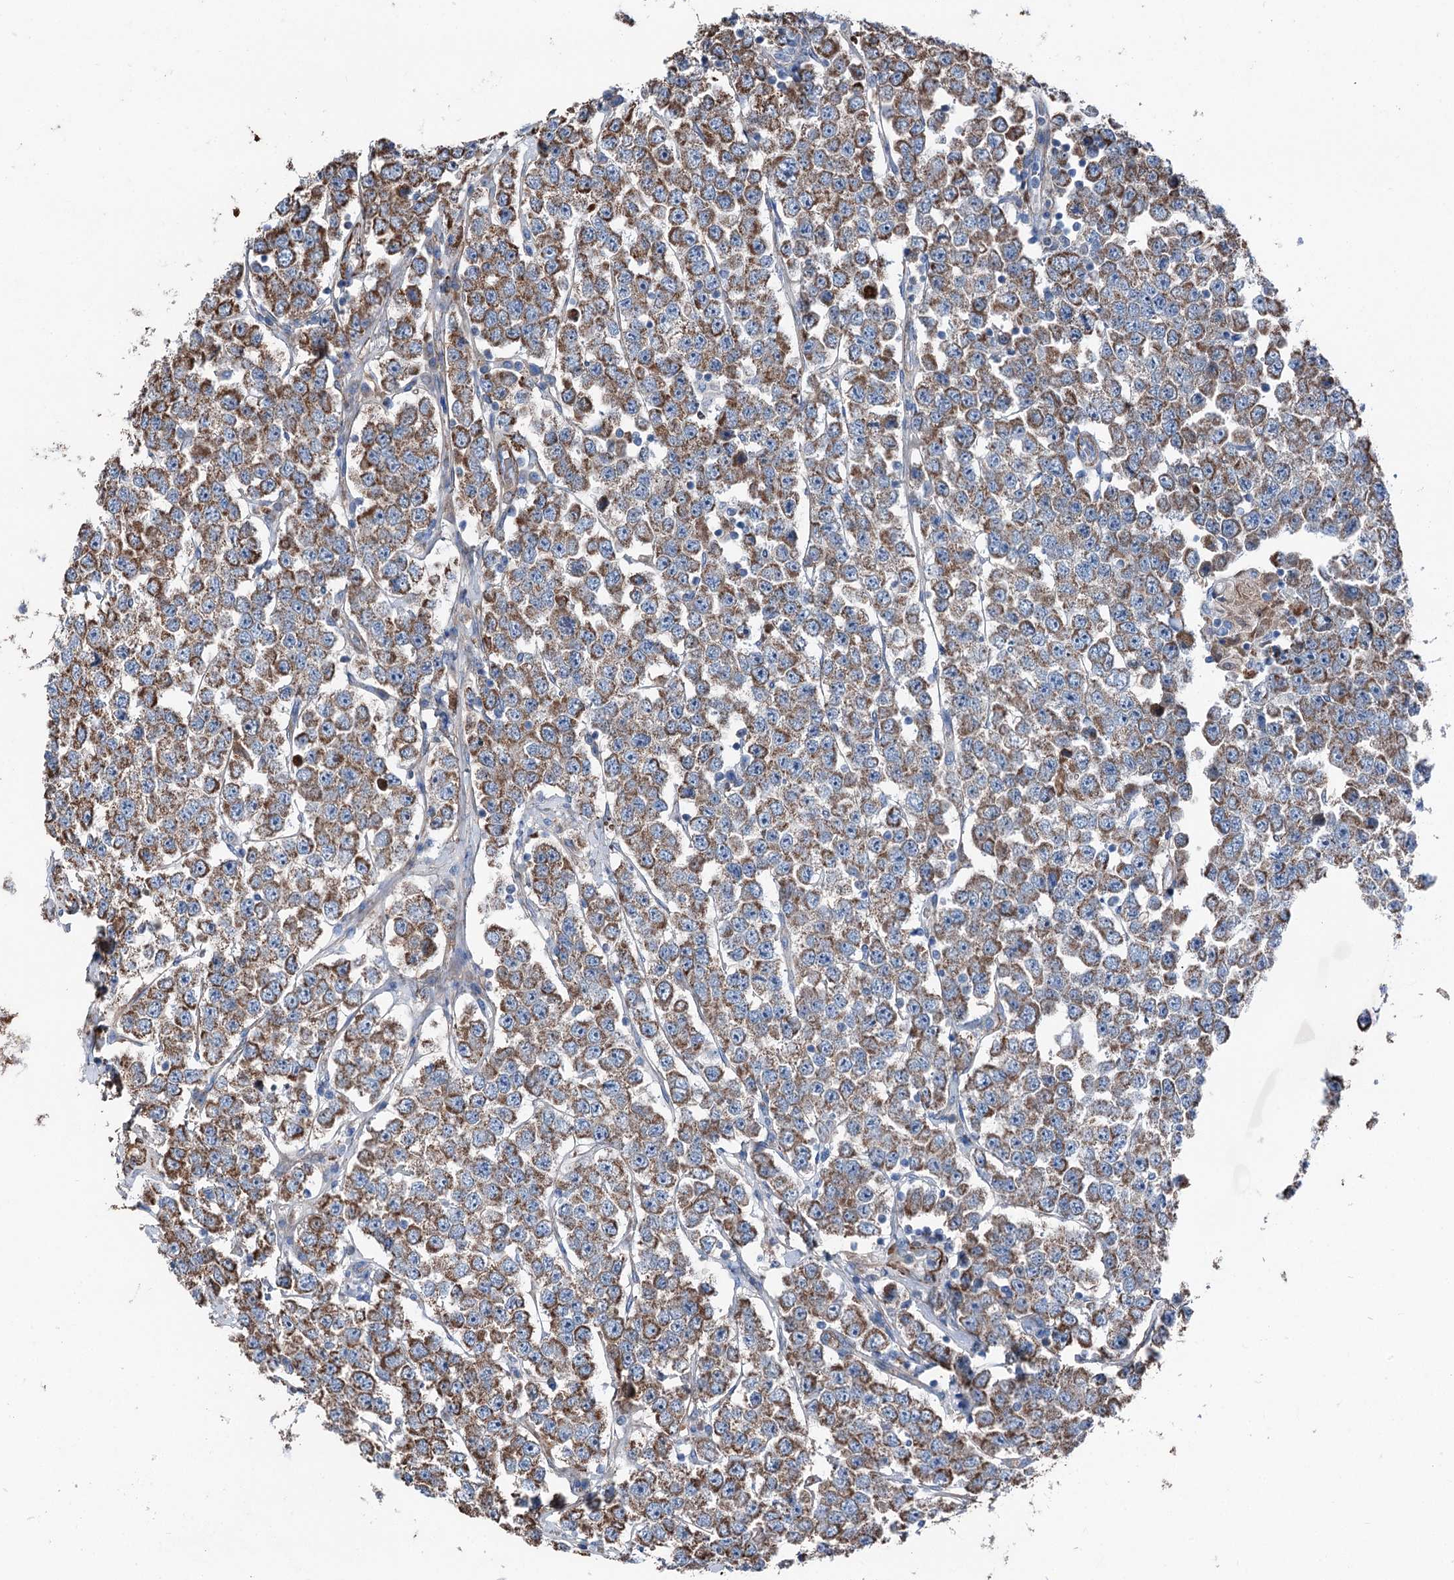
{"staining": {"intensity": "moderate", "quantity": ">75%", "location": "cytoplasmic/membranous"}, "tissue": "testis cancer", "cell_type": "Tumor cells", "image_type": "cancer", "snomed": [{"axis": "morphology", "description": "Seminoma, NOS"}, {"axis": "topography", "description": "Testis"}], "caption": "Immunohistochemistry (IHC) histopathology image of neoplastic tissue: human testis cancer stained using immunohistochemistry reveals medium levels of moderate protein expression localized specifically in the cytoplasmic/membranous of tumor cells, appearing as a cytoplasmic/membranous brown color.", "gene": "DDIAS", "patient": {"sex": "male", "age": 28}}